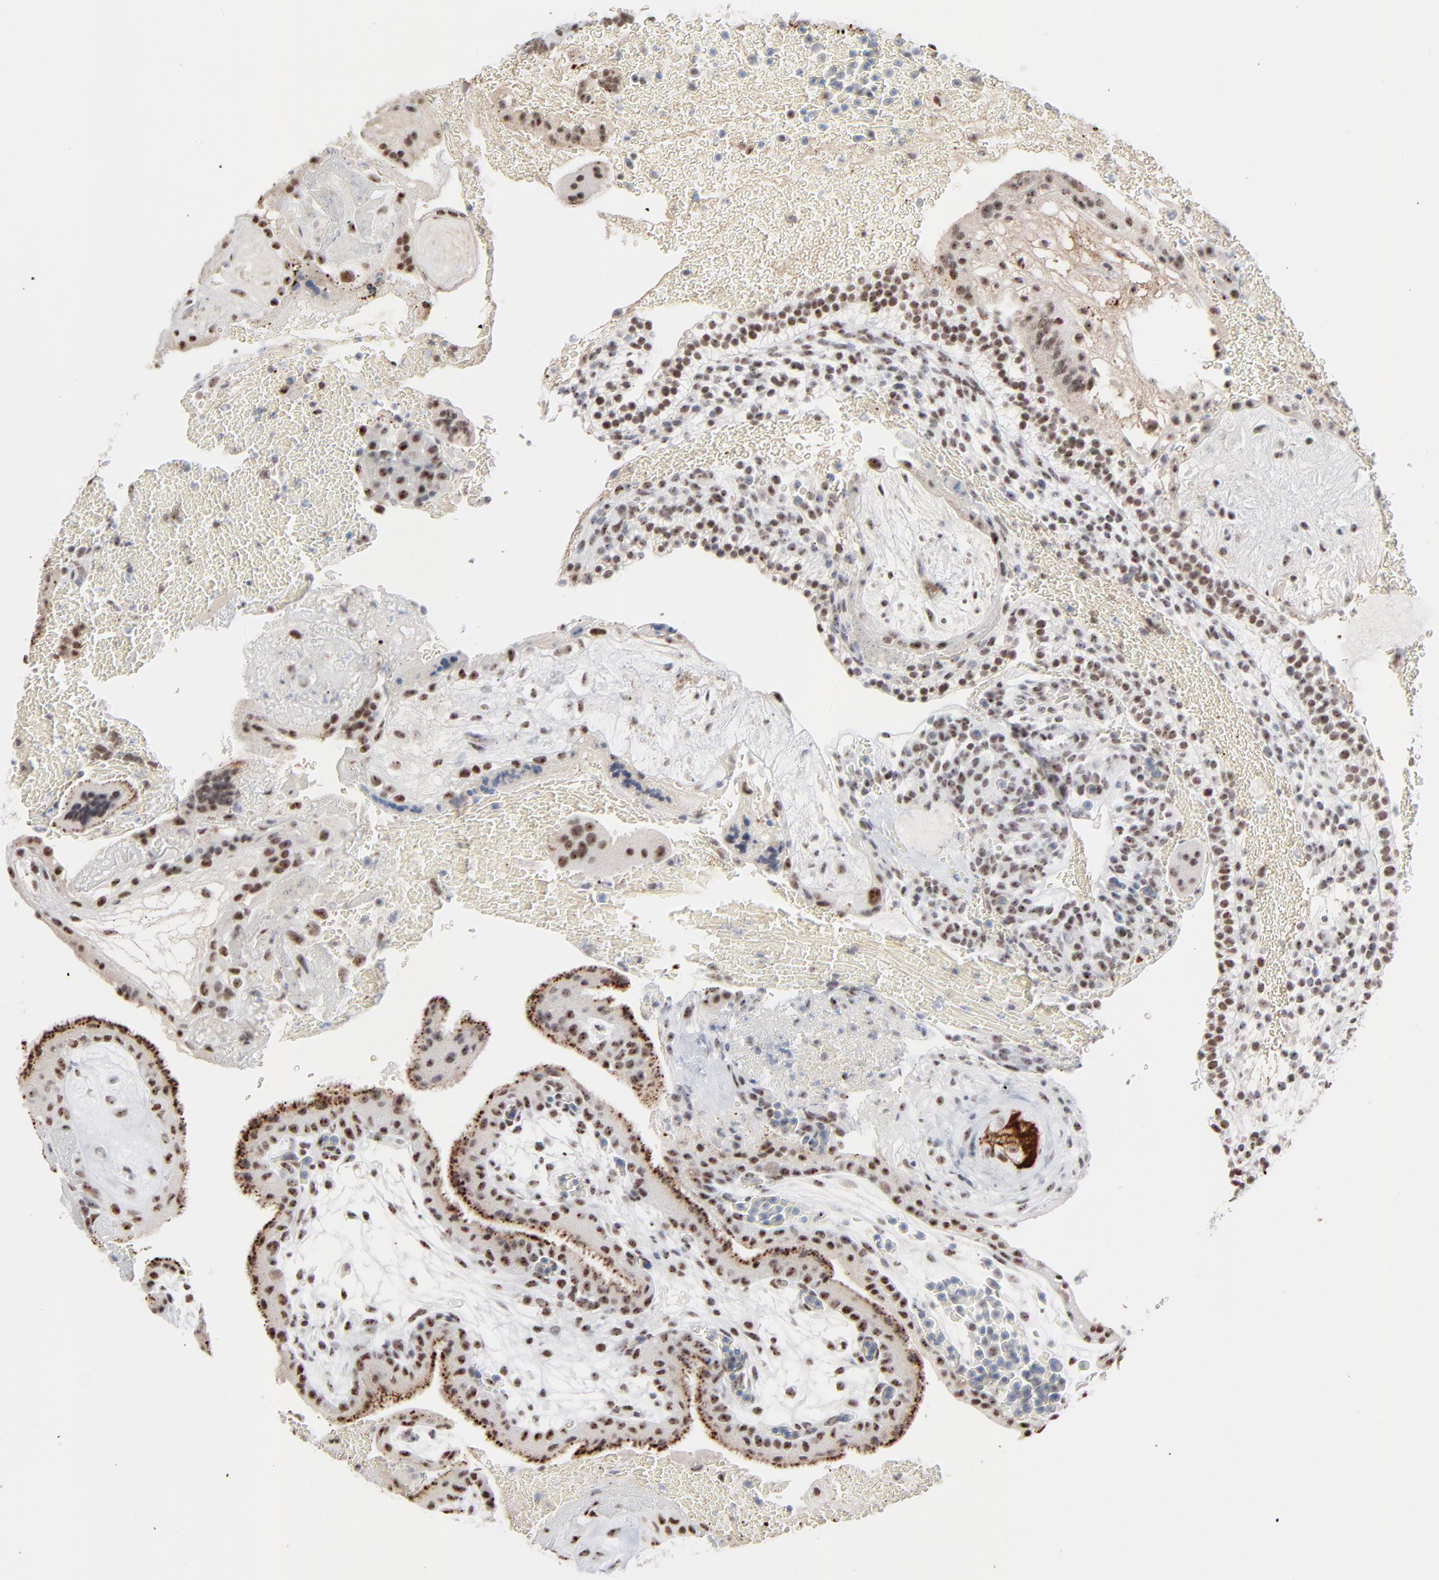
{"staining": {"intensity": "moderate", "quantity": "25%-75%", "location": "nuclear"}, "tissue": "placenta", "cell_type": "Decidual cells", "image_type": "normal", "snomed": [{"axis": "morphology", "description": "Normal tissue, NOS"}, {"axis": "topography", "description": "Placenta"}], "caption": "Immunohistochemical staining of normal human placenta displays 25%-75% levels of moderate nuclear protein staining in approximately 25%-75% of decidual cells. (IHC, brightfield microscopy, high magnification).", "gene": "MPHOSPH6", "patient": {"sex": "female", "age": 19}}